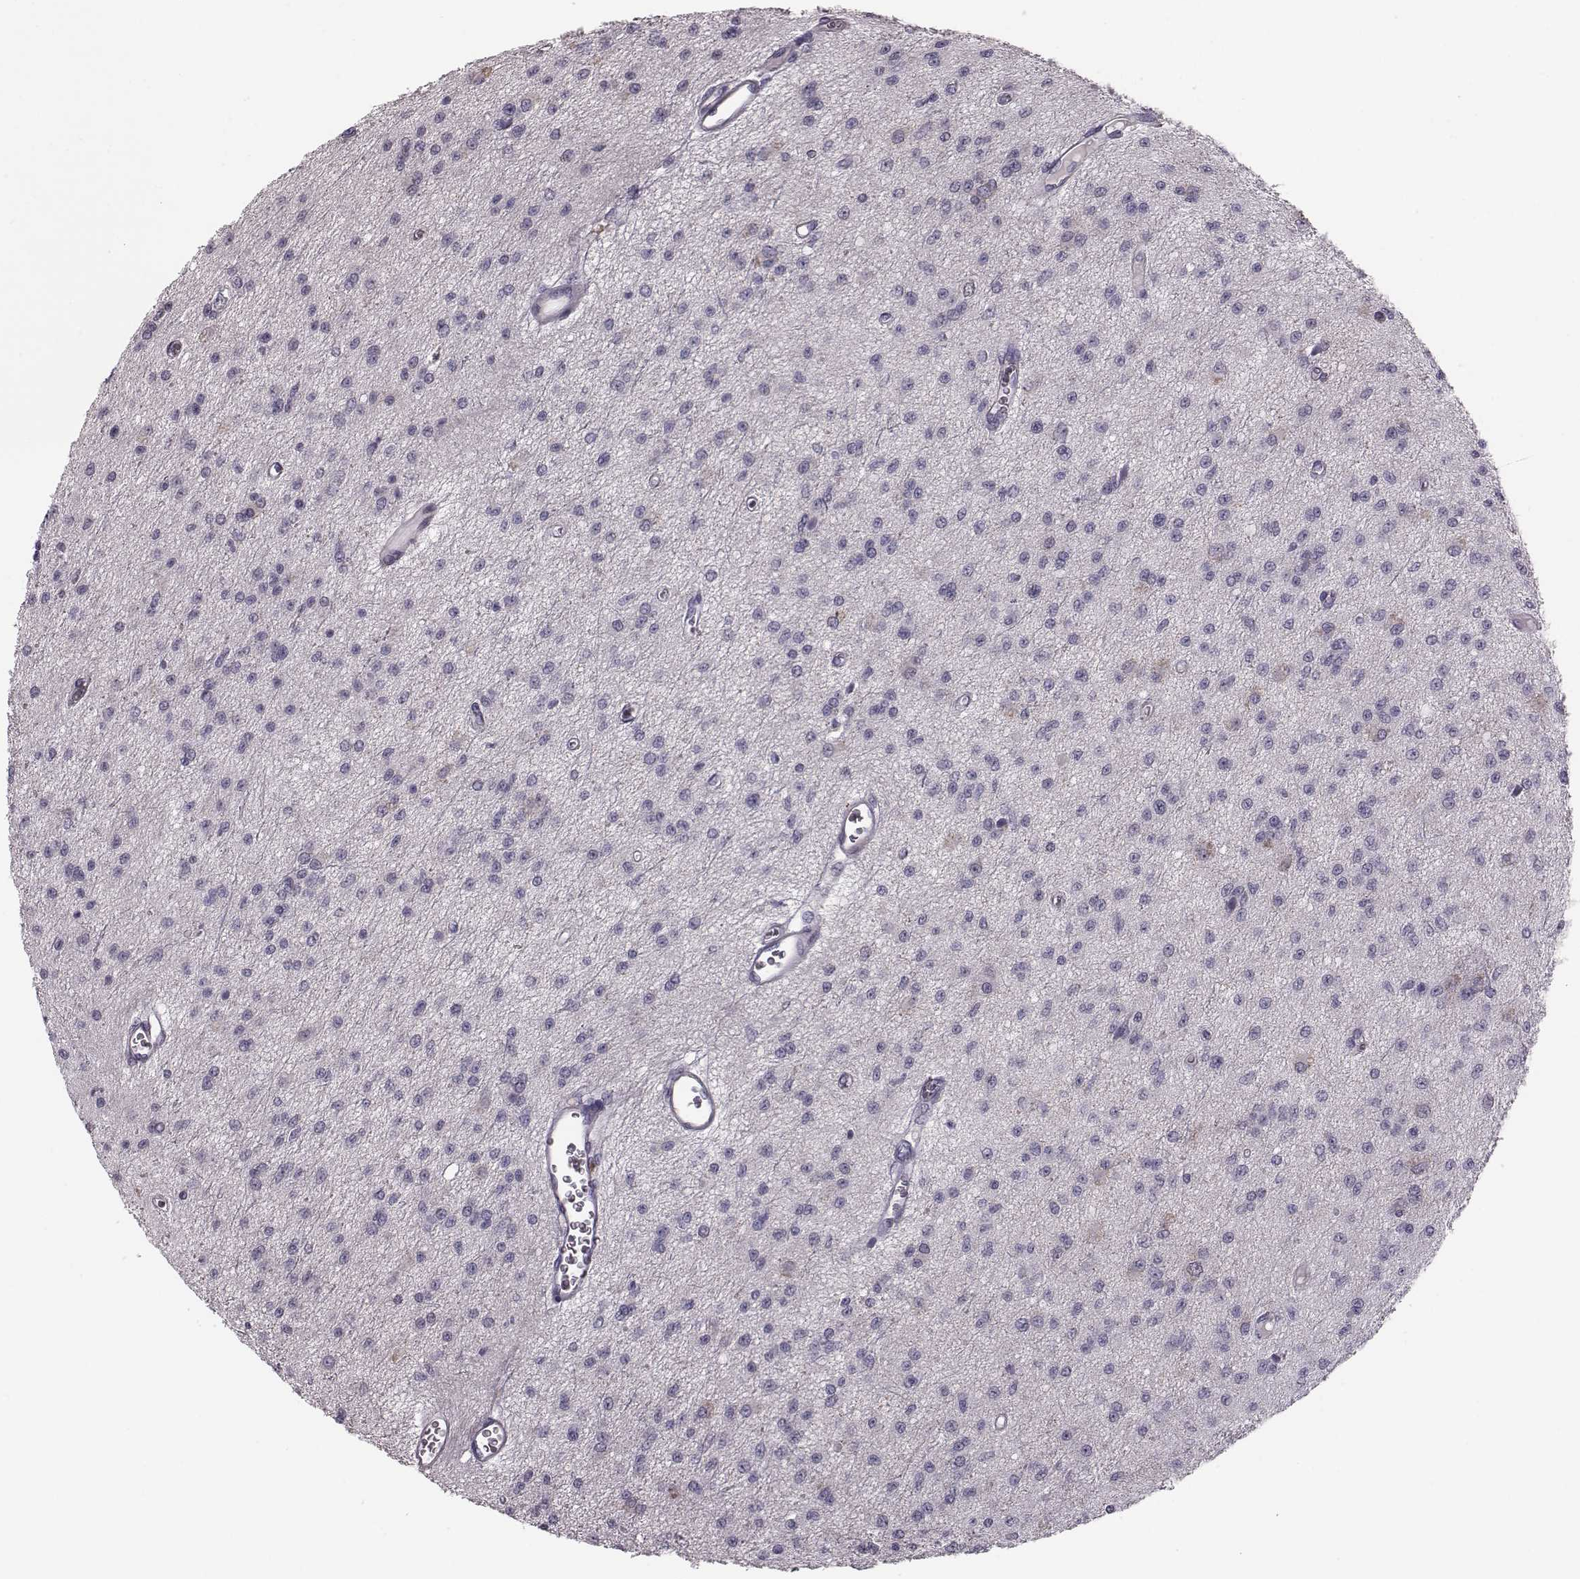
{"staining": {"intensity": "negative", "quantity": "none", "location": "none"}, "tissue": "glioma", "cell_type": "Tumor cells", "image_type": "cancer", "snomed": [{"axis": "morphology", "description": "Glioma, malignant, Low grade"}, {"axis": "topography", "description": "Brain"}], "caption": "Tumor cells are negative for brown protein staining in malignant glioma (low-grade).", "gene": "CRISP1", "patient": {"sex": "female", "age": 45}}